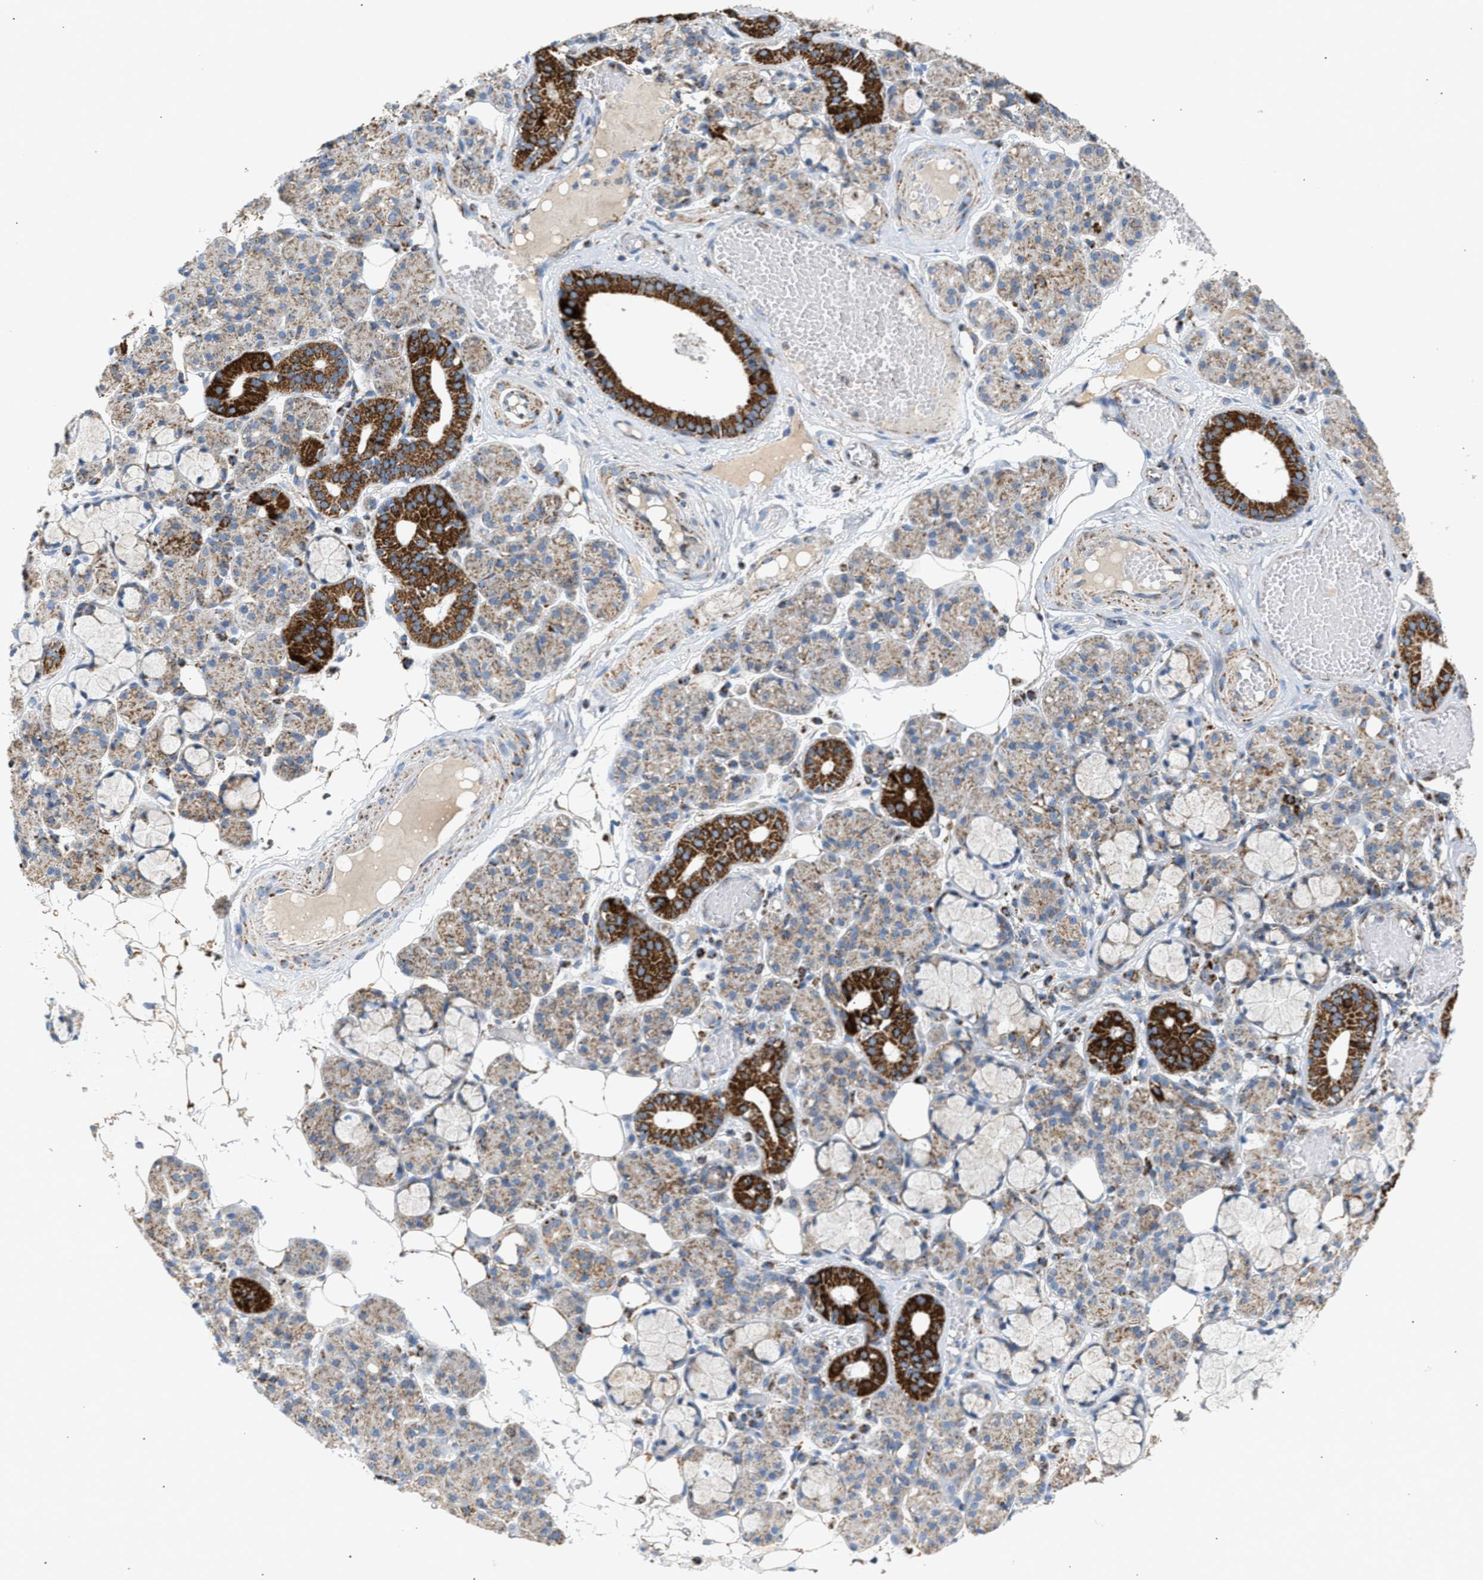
{"staining": {"intensity": "strong", "quantity": "25%-75%", "location": "cytoplasmic/membranous"}, "tissue": "salivary gland", "cell_type": "Glandular cells", "image_type": "normal", "snomed": [{"axis": "morphology", "description": "Normal tissue, NOS"}, {"axis": "topography", "description": "Salivary gland"}], "caption": "Immunohistochemistry (IHC) of normal human salivary gland exhibits high levels of strong cytoplasmic/membranous positivity in about 25%-75% of glandular cells.", "gene": "OGDH", "patient": {"sex": "male", "age": 63}}